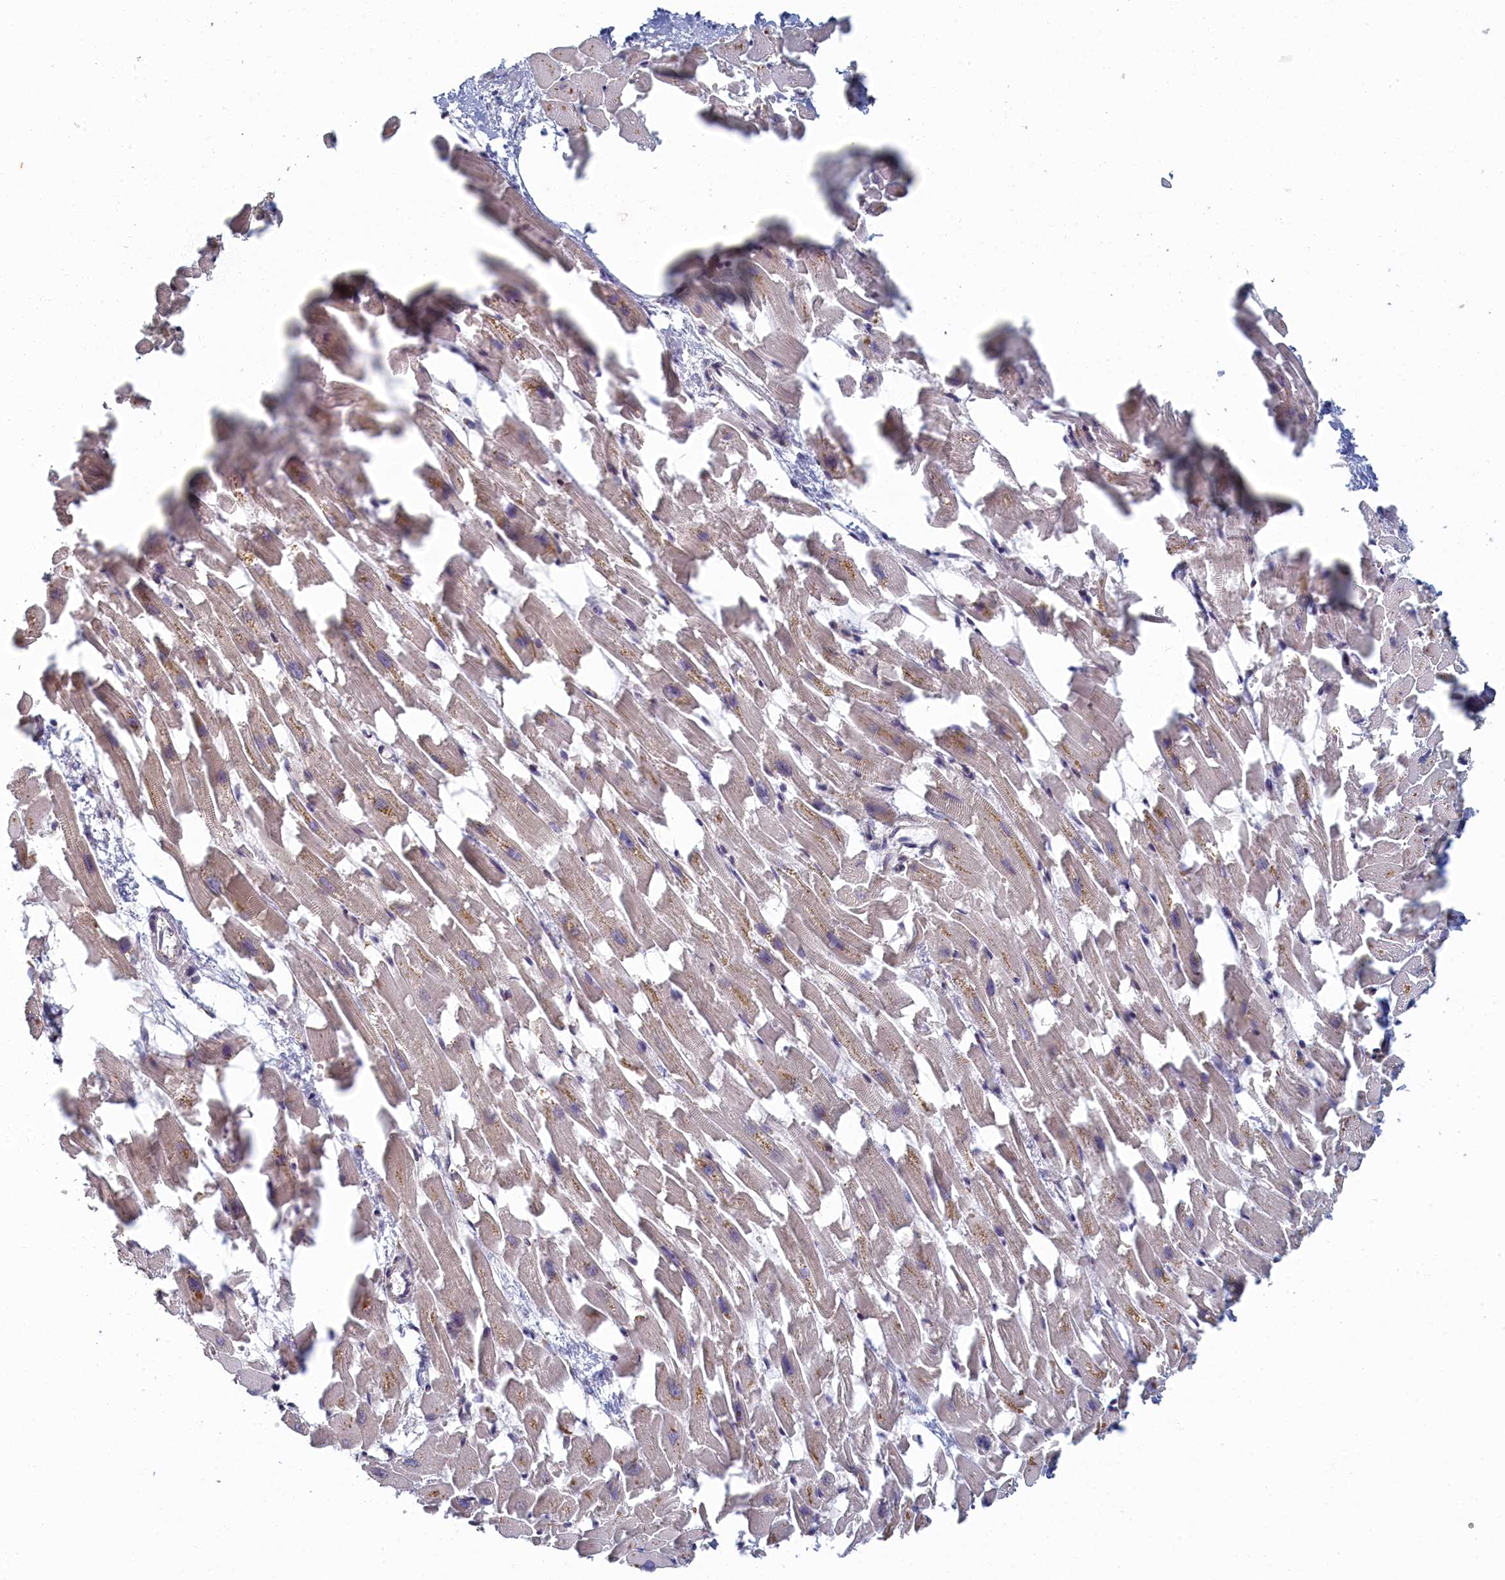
{"staining": {"intensity": "weak", "quantity": "<25%", "location": "cytoplasmic/membranous"}, "tissue": "heart muscle", "cell_type": "Cardiomyocytes", "image_type": "normal", "snomed": [{"axis": "morphology", "description": "Normal tissue, NOS"}, {"axis": "topography", "description": "Heart"}], "caption": "This is an immunohistochemistry (IHC) micrograph of normal human heart muscle. There is no staining in cardiomyocytes.", "gene": "DNAJC17", "patient": {"sex": "female", "age": 64}}